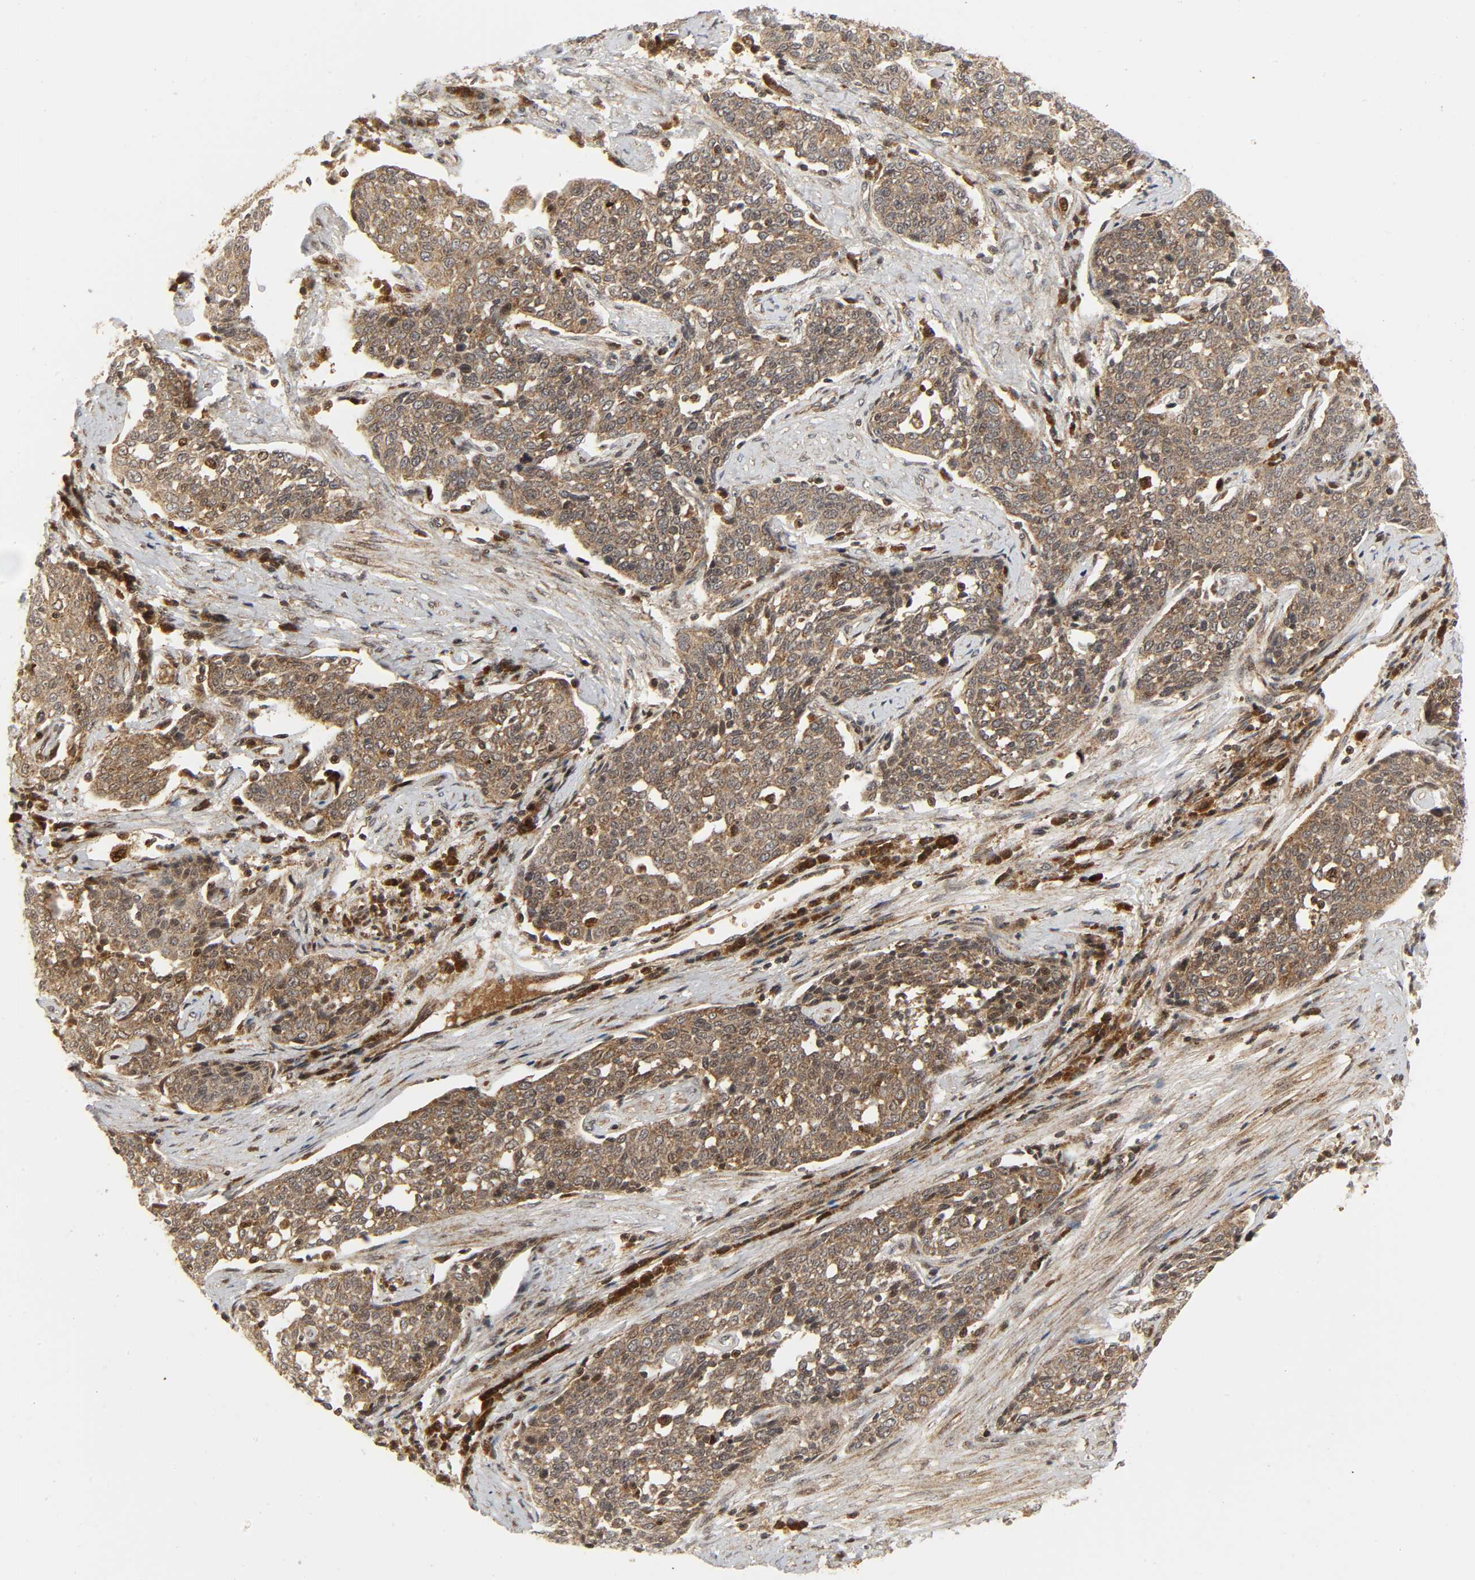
{"staining": {"intensity": "moderate", "quantity": ">75%", "location": "cytoplasmic/membranous"}, "tissue": "cervical cancer", "cell_type": "Tumor cells", "image_type": "cancer", "snomed": [{"axis": "morphology", "description": "Squamous cell carcinoma, NOS"}, {"axis": "topography", "description": "Cervix"}], "caption": "Cervical squamous cell carcinoma was stained to show a protein in brown. There is medium levels of moderate cytoplasmic/membranous staining in approximately >75% of tumor cells.", "gene": "CHUK", "patient": {"sex": "female", "age": 34}}